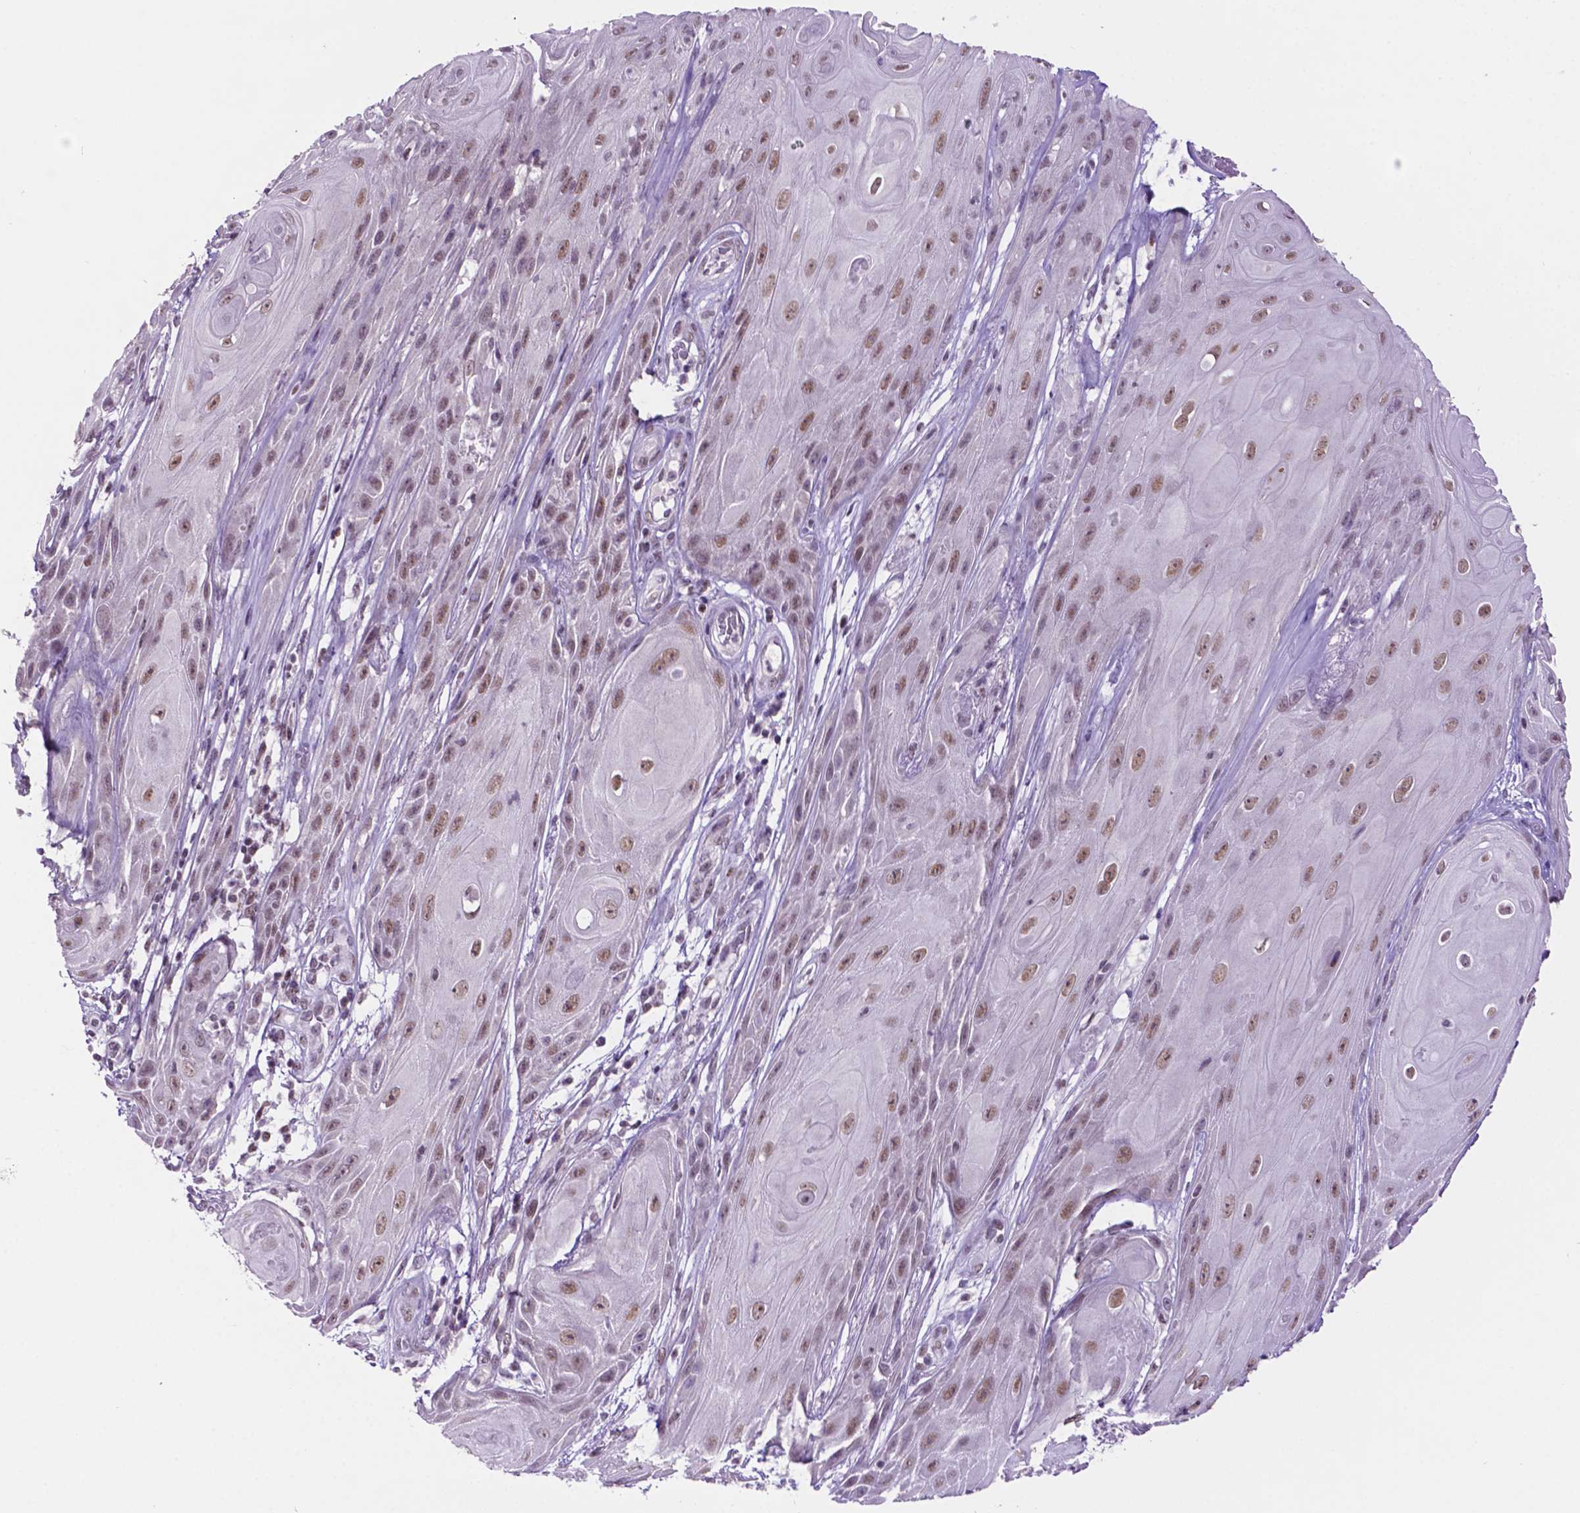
{"staining": {"intensity": "moderate", "quantity": ">75%", "location": "nuclear"}, "tissue": "skin cancer", "cell_type": "Tumor cells", "image_type": "cancer", "snomed": [{"axis": "morphology", "description": "Squamous cell carcinoma, NOS"}, {"axis": "topography", "description": "Skin"}], "caption": "The micrograph displays a brown stain indicating the presence of a protein in the nuclear of tumor cells in skin cancer.", "gene": "NCOR1", "patient": {"sex": "male", "age": 62}}